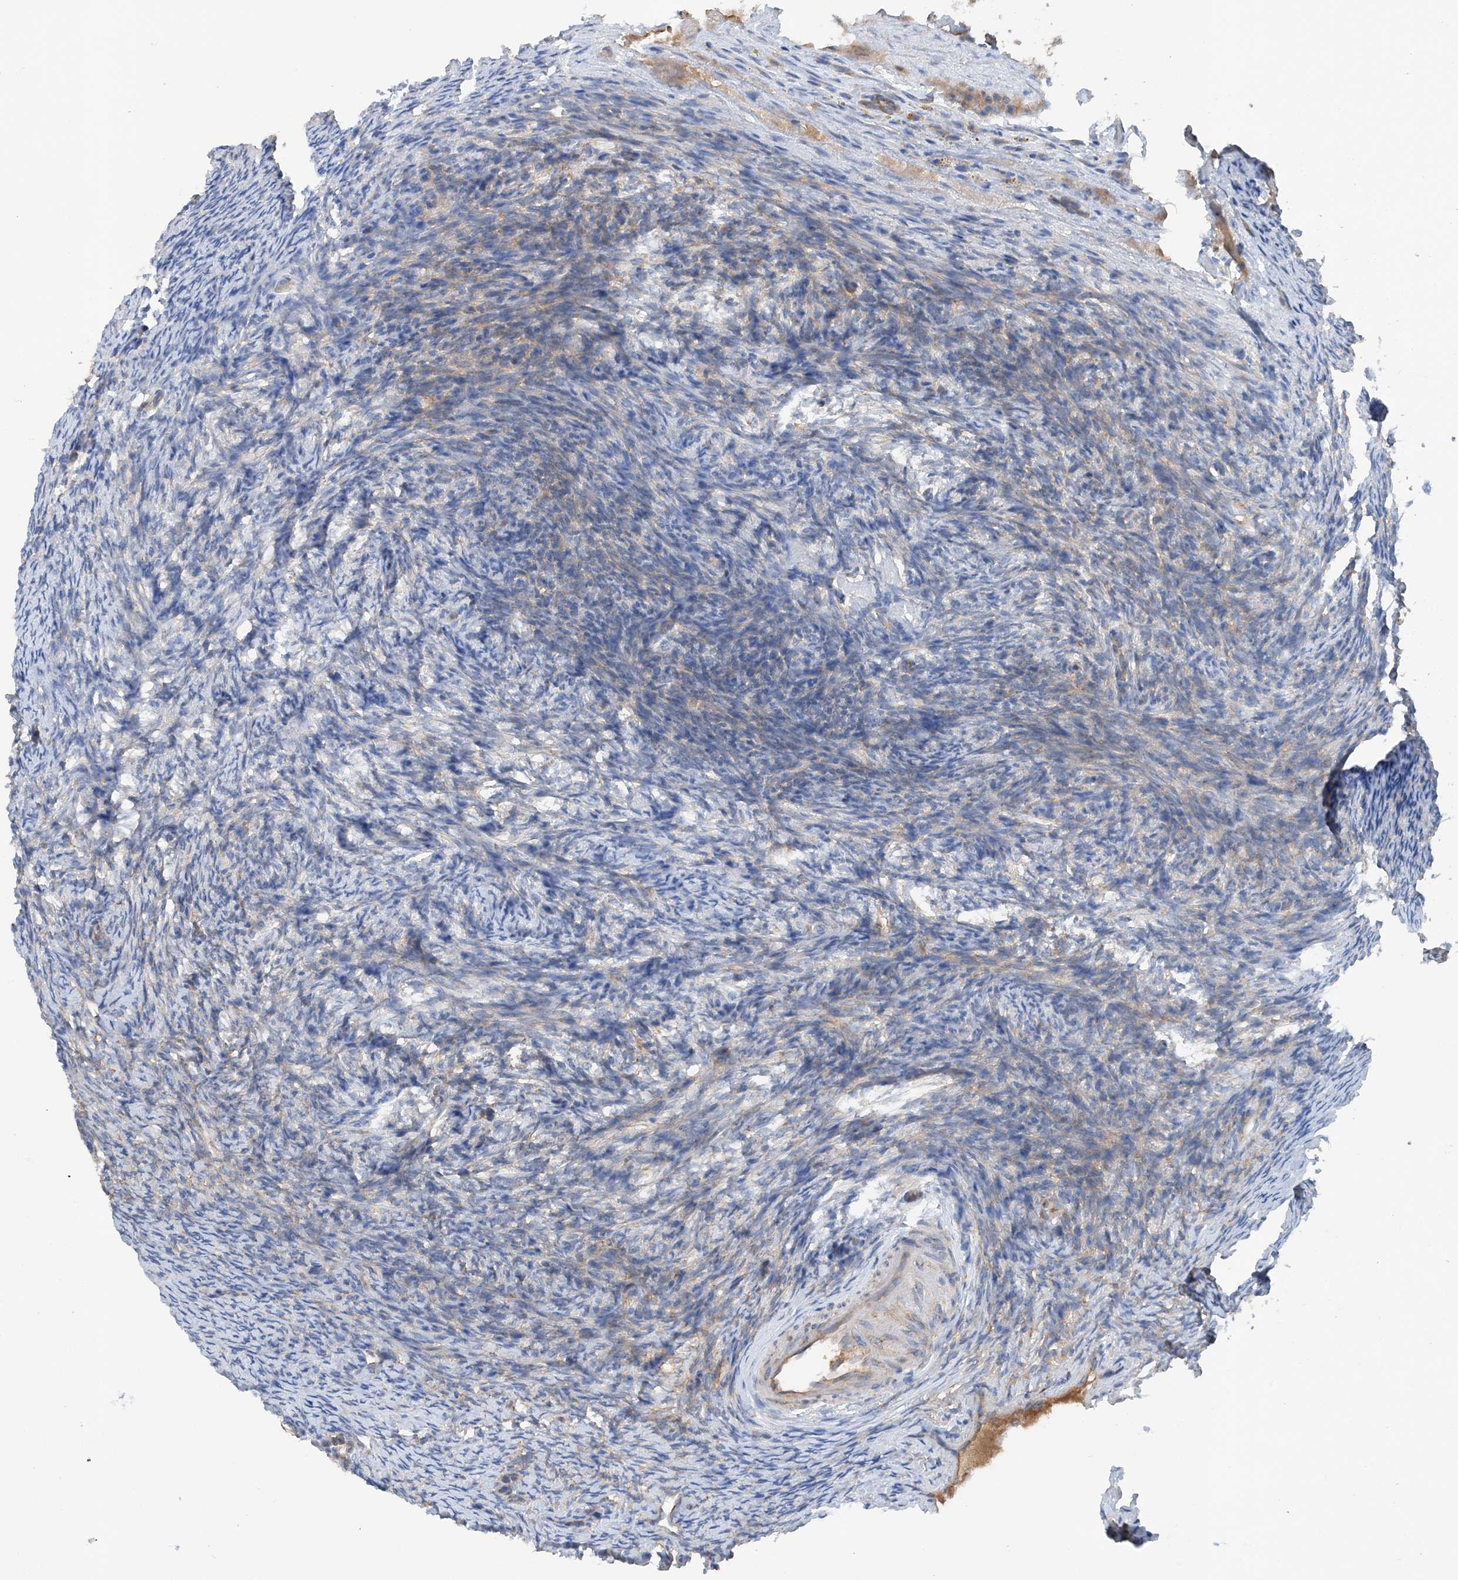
{"staining": {"intensity": "moderate", "quantity": ">75%", "location": "cytoplasmic/membranous"}, "tissue": "ovary", "cell_type": "Follicle cells", "image_type": "normal", "snomed": [{"axis": "morphology", "description": "Normal tissue, NOS"}, {"axis": "morphology", "description": "Cyst, NOS"}, {"axis": "topography", "description": "Ovary"}], "caption": "DAB (3,3'-diaminobenzidine) immunohistochemical staining of unremarkable ovary demonstrates moderate cytoplasmic/membranous protein expression in approximately >75% of follicle cells. The protein is stained brown, and the nuclei are stained in blue (DAB (3,3'-diaminobenzidine) IHC with brightfield microscopy, high magnification).", "gene": "SLC5A11", "patient": {"sex": "female", "age": 33}}